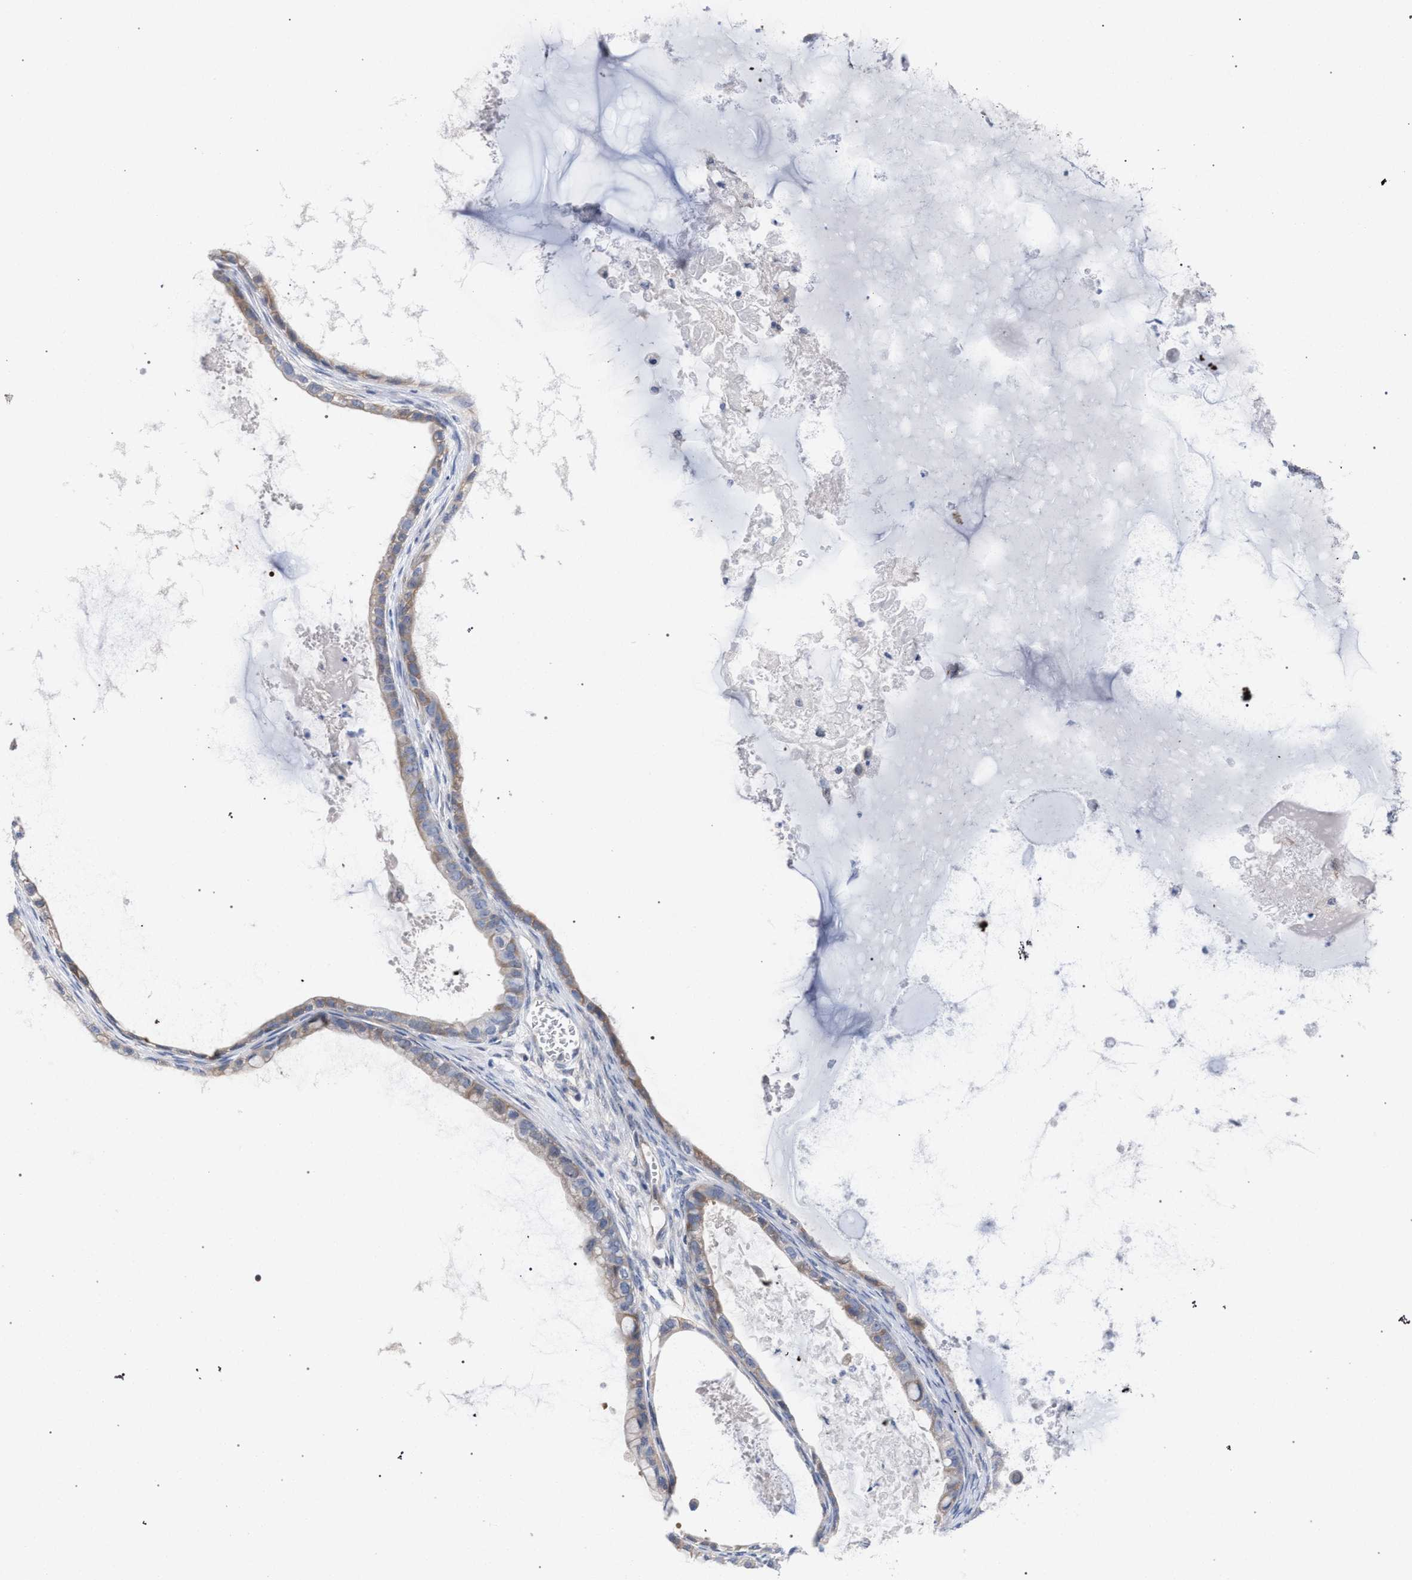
{"staining": {"intensity": "moderate", "quantity": "25%-75%", "location": "cytoplasmic/membranous"}, "tissue": "ovarian cancer", "cell_type": "Tumor cells", "image_type": "cancer", "snomed": [{"axis": "morphology", "description": "Cystadenocarcinoma, mucinous, NOS"}, {"axis": "topography", "description": "Ovary"}], "caption": "A histopathology image of ovarian cancer stained for a protein demonstrates moderate cytoplasmic/membranous brown staining in tumor cells.", "gene": "FHOD3", "patient": {"sex": "female", "age": 80}}